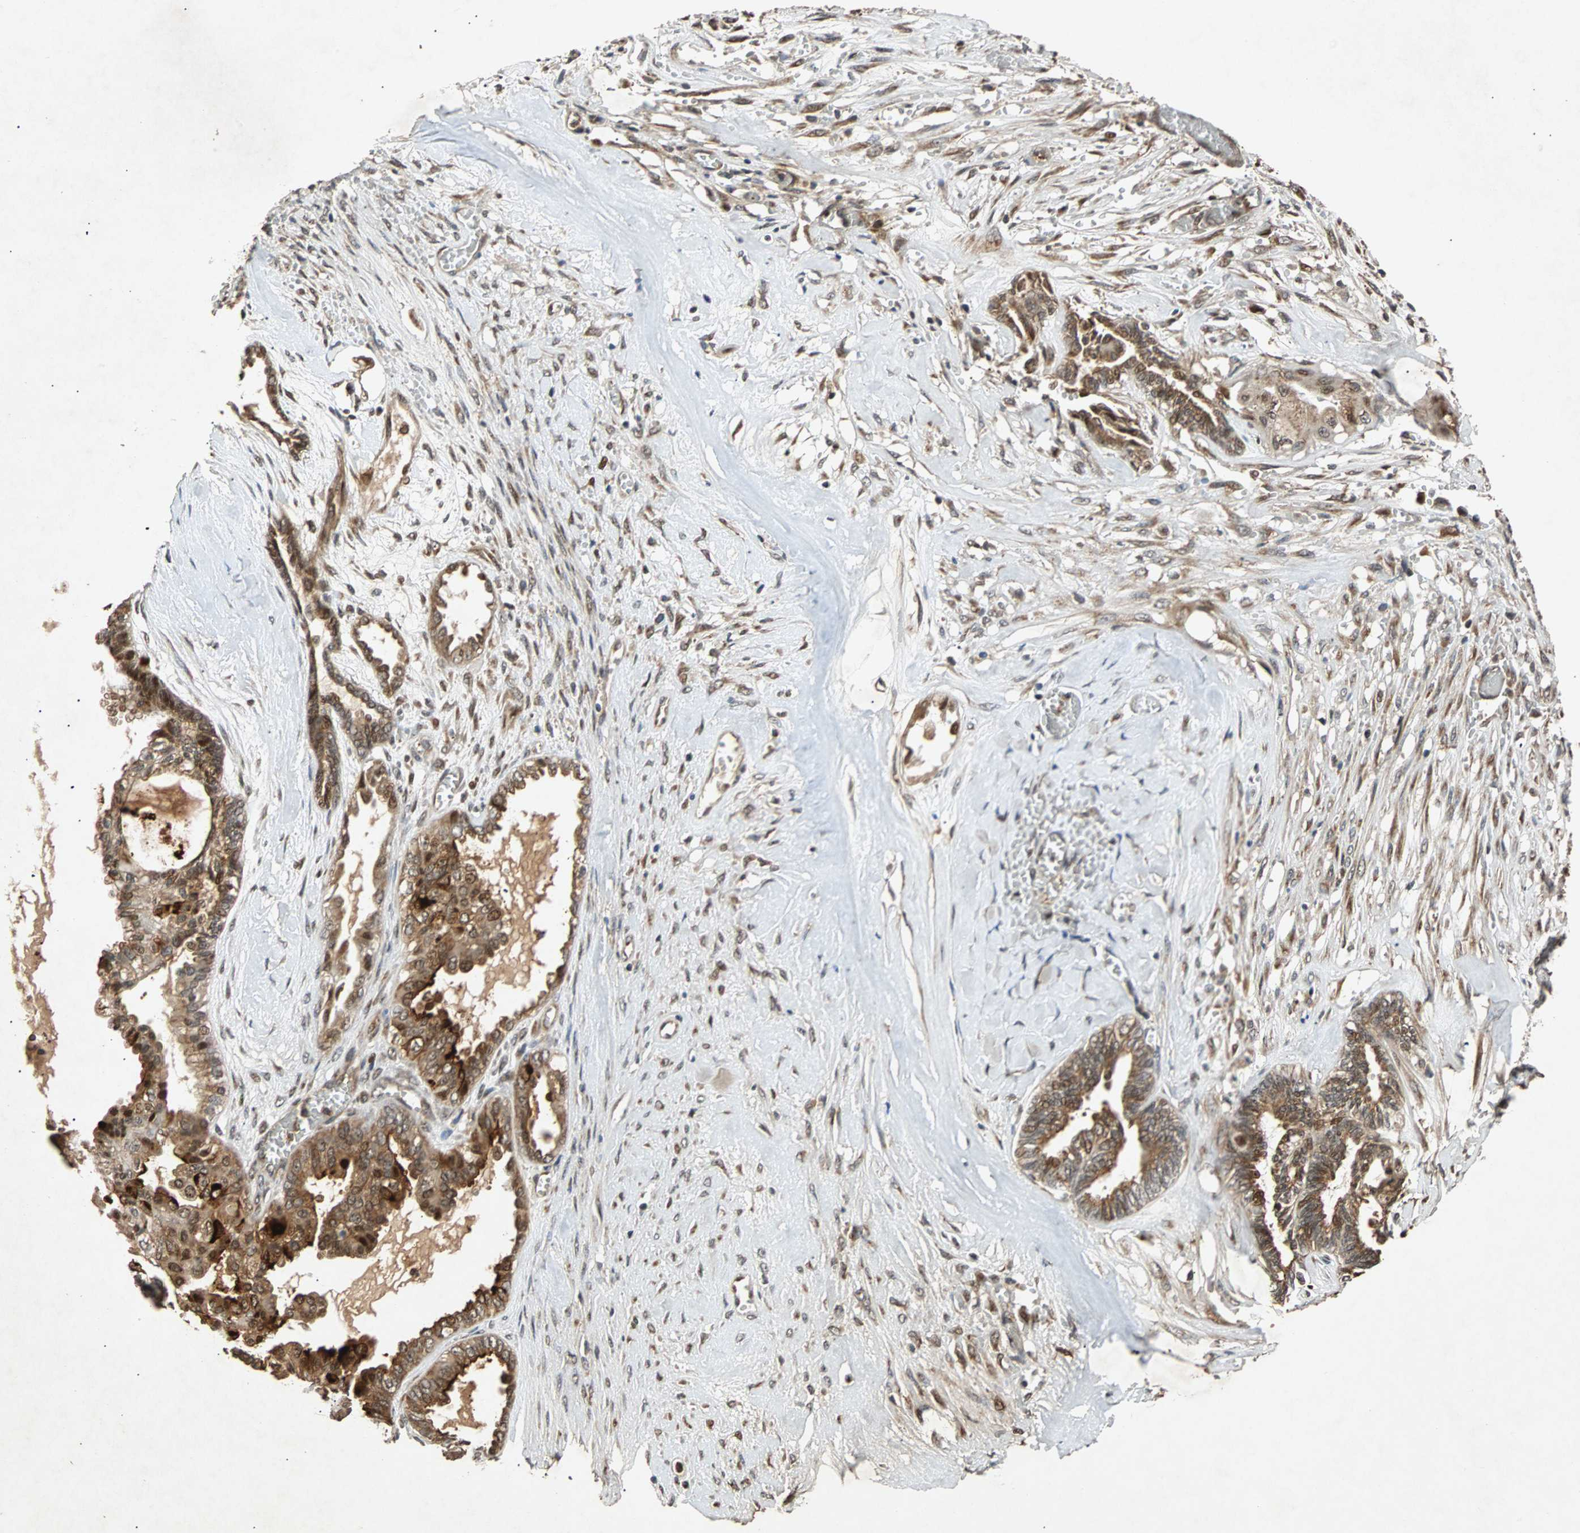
{"staining": {"intensity": "strong", "quantity": ">75%", "location": "cytoplasmic/membranous,nuclear"}, "tissue": "ovarian cancer", "cell_type": "Tumor cells", "image_type": "cancer", "snomed": [{"axis": "morphology", "description": "Carcinoma, NOS"}, {"axis": "morphology", "description": "Carcinoma, endometroid"}, {"axis": "topography", "description": "Ovary"}], "caption": "A high amount of strong cytoplasmic/membranous and nuclear expression is appreciated in approximately >75% of tumor cells in ovarian carcinoma tissue.", "gene": "USP31", "patient": {"sex": "female", "age": 50}}